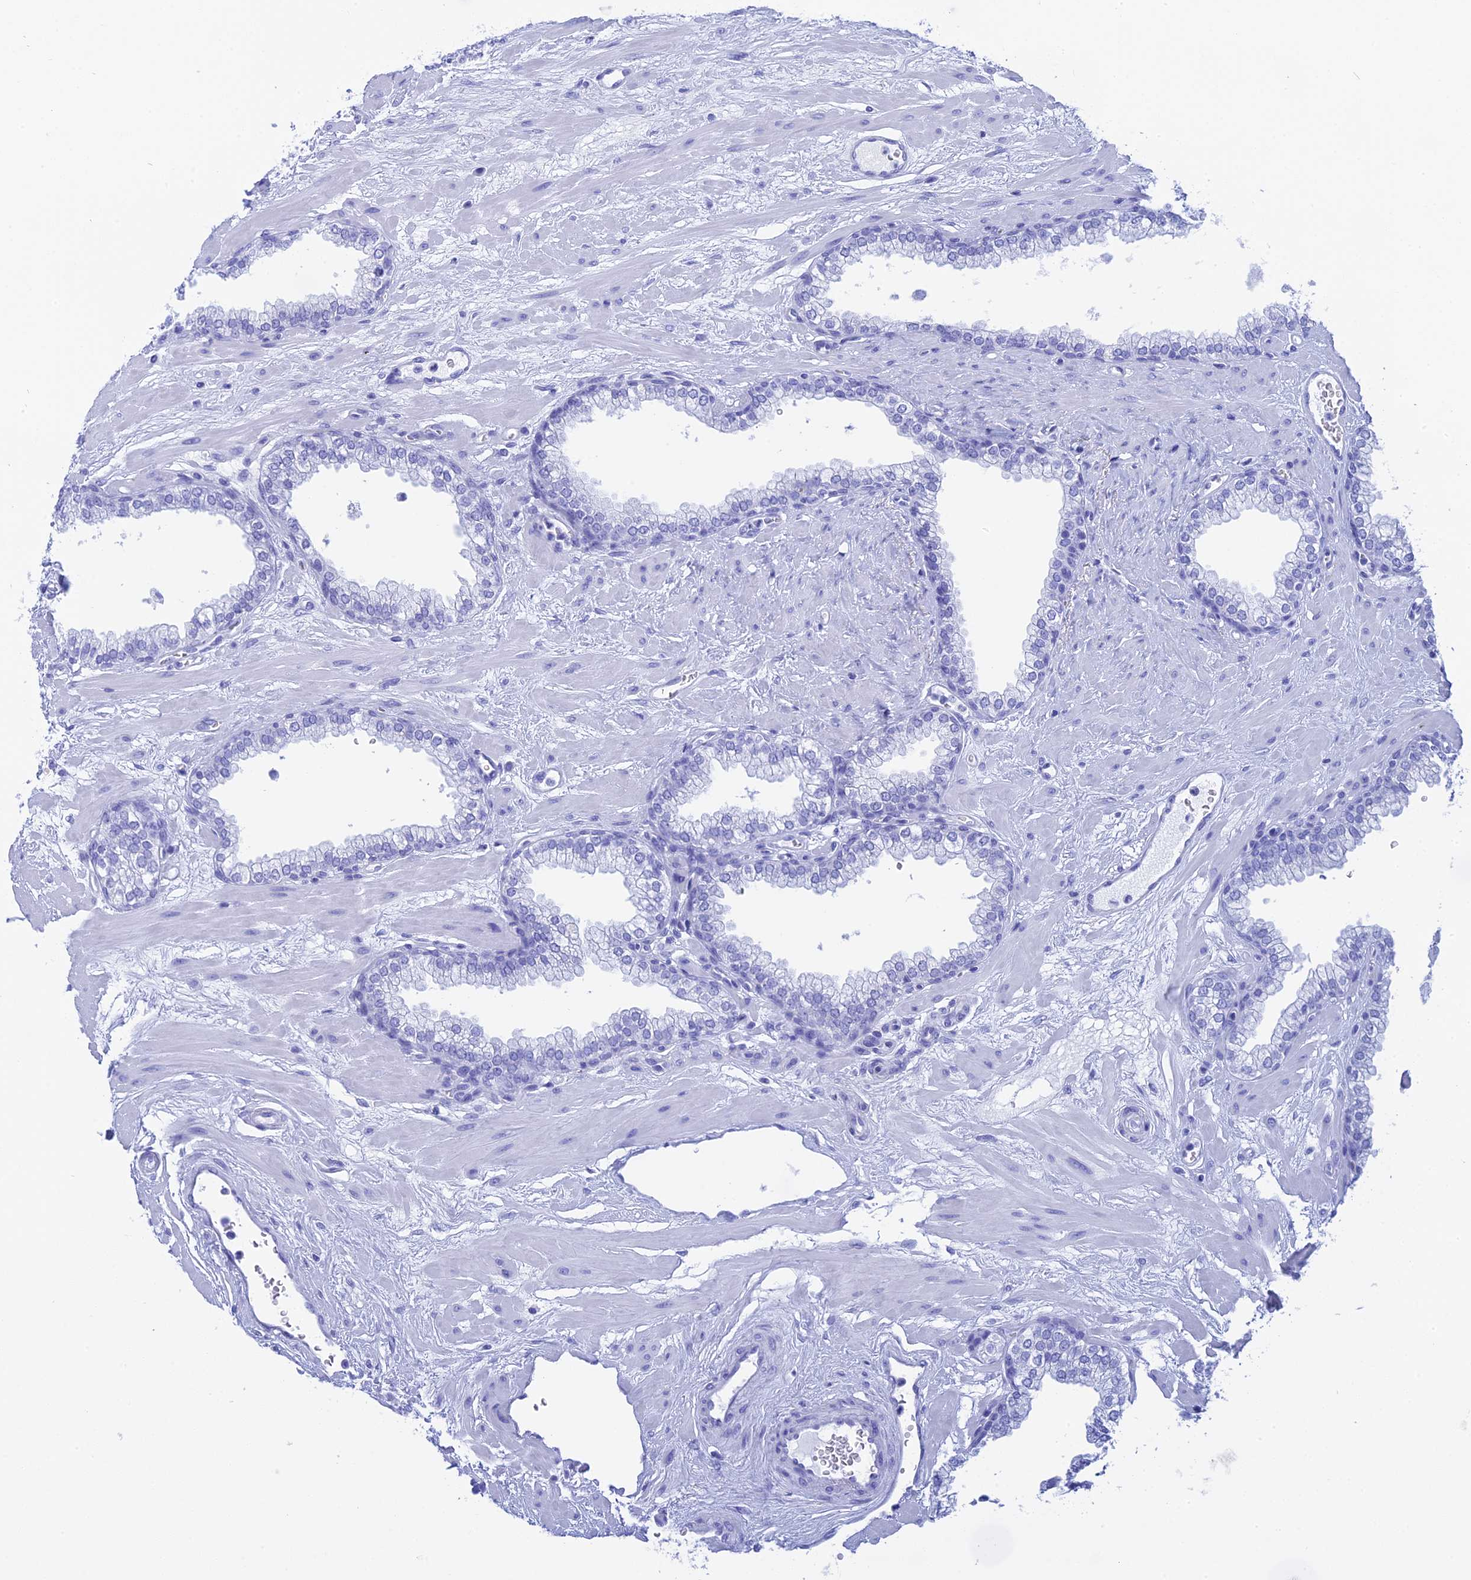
{"staining": {"intensity": "negative", "quantity": "none", "location": "none"}, "tissue": "prostate", "cell_type": "Glandular cells", "image_type": "normal", "snomed": [{"axis": "morphology", "description": "Normal tissue, NOS"}, {"axis": "morphology", "description": "Urothelial carcinoma, Low grade"}, {"axis": "topography", "description": "Urinary bladder"}, {"axis": "topography", "description": "Prostate"}], "caption": "Immunohistochemical staining of benign human prostate shows no significant staining in glandular cells. Nuclei are stained in blue.", "gene": "TEX101", "patient": {"sex": "male", "age": 60}}